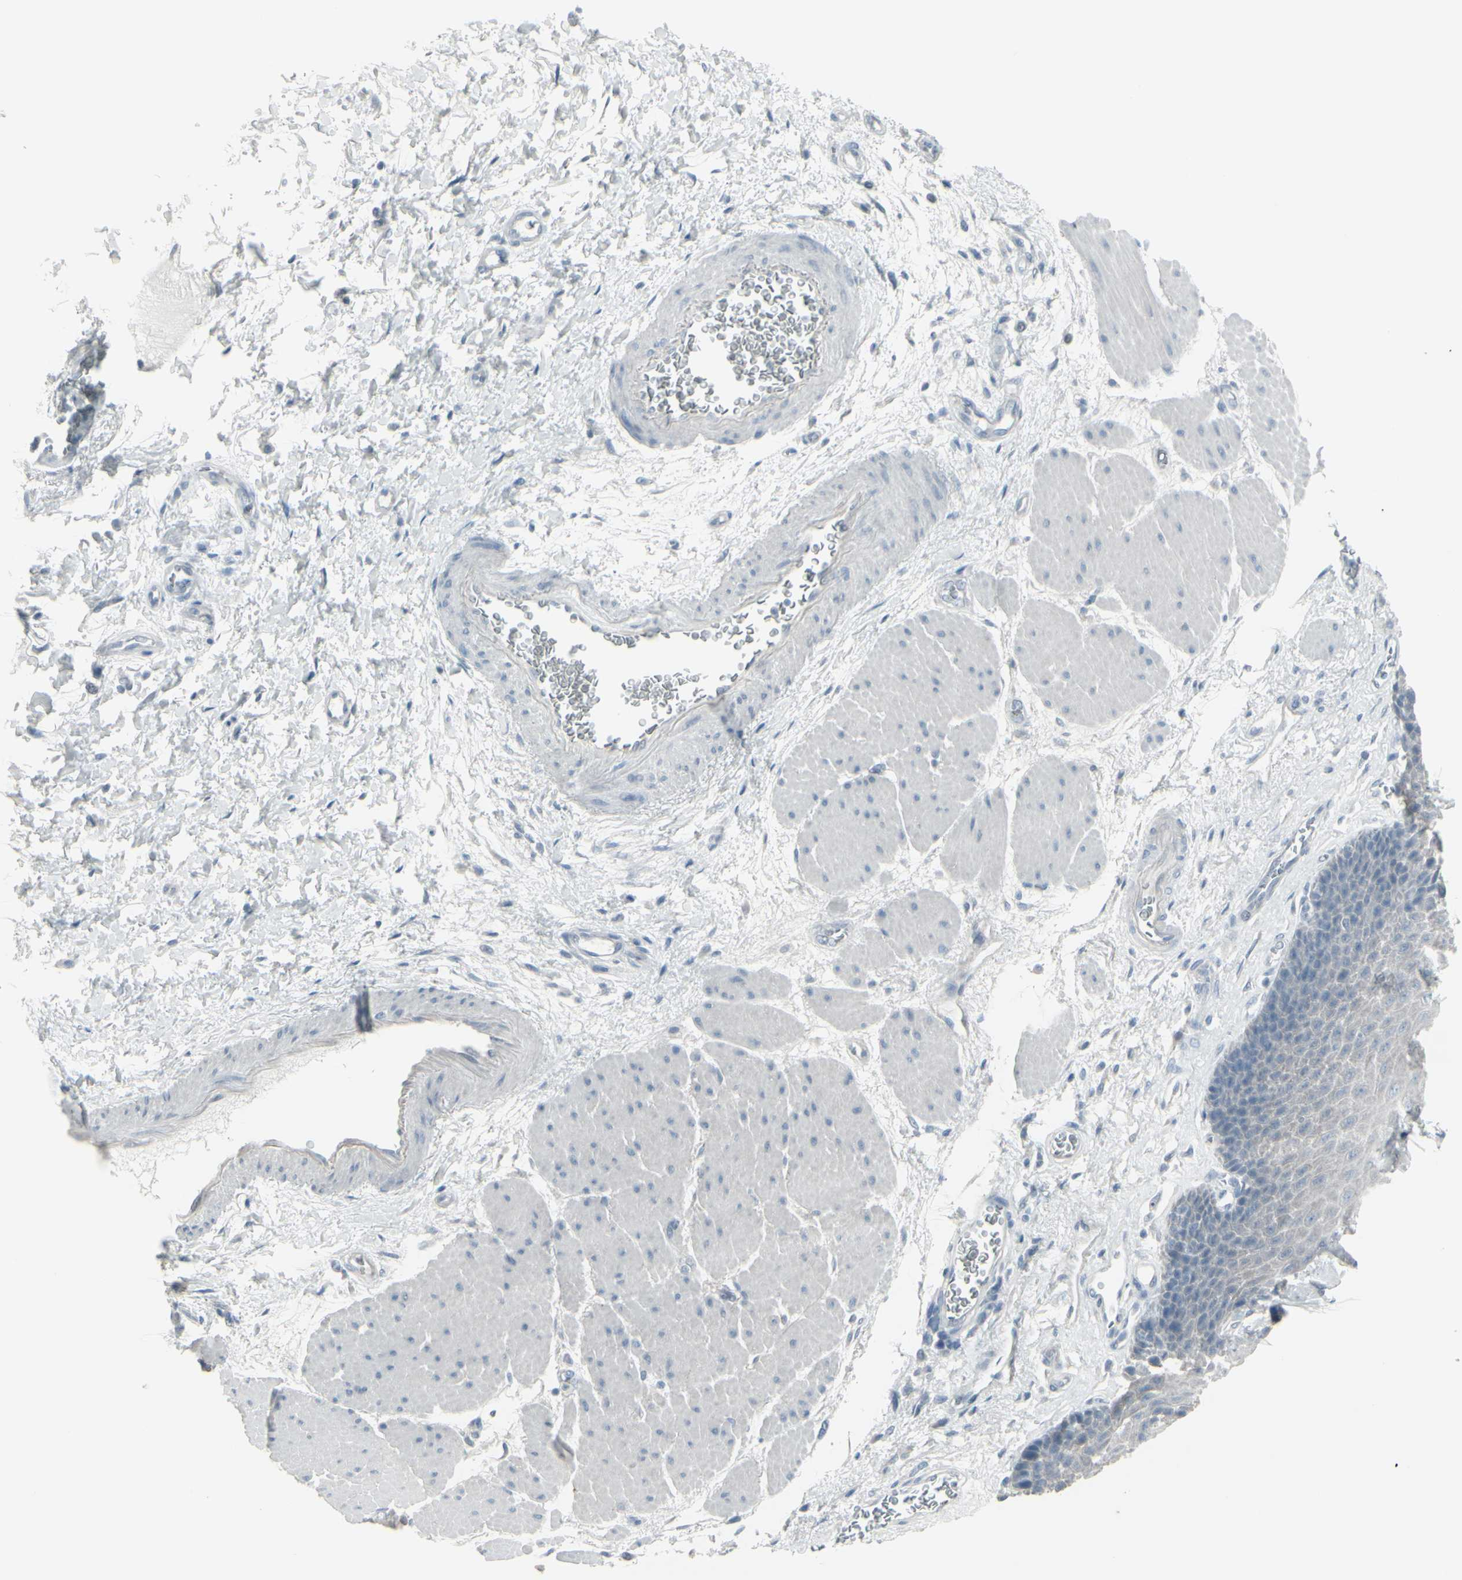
{"staining": {"intensity": "weak", "quantity": "25%-75%", "location": "cytoplasmic/membranous"}, "tissue": "esophagus", "cell_type": "Squamous epithelial cells", "image_type": "normal", "snomed": [{"axis": "morphology", "description": "Normal tissue, NOS"}, {"axis": "topography", "description": "Esophagus"}], "caption": "IHC of benign human esophagus reveals low levels of weak cytoplasmic/membranous positivity in about 25%-75% of squamous epithelial cells.", "gene": "RAB3A", "patient": {"sex": "female", "age": 72}}